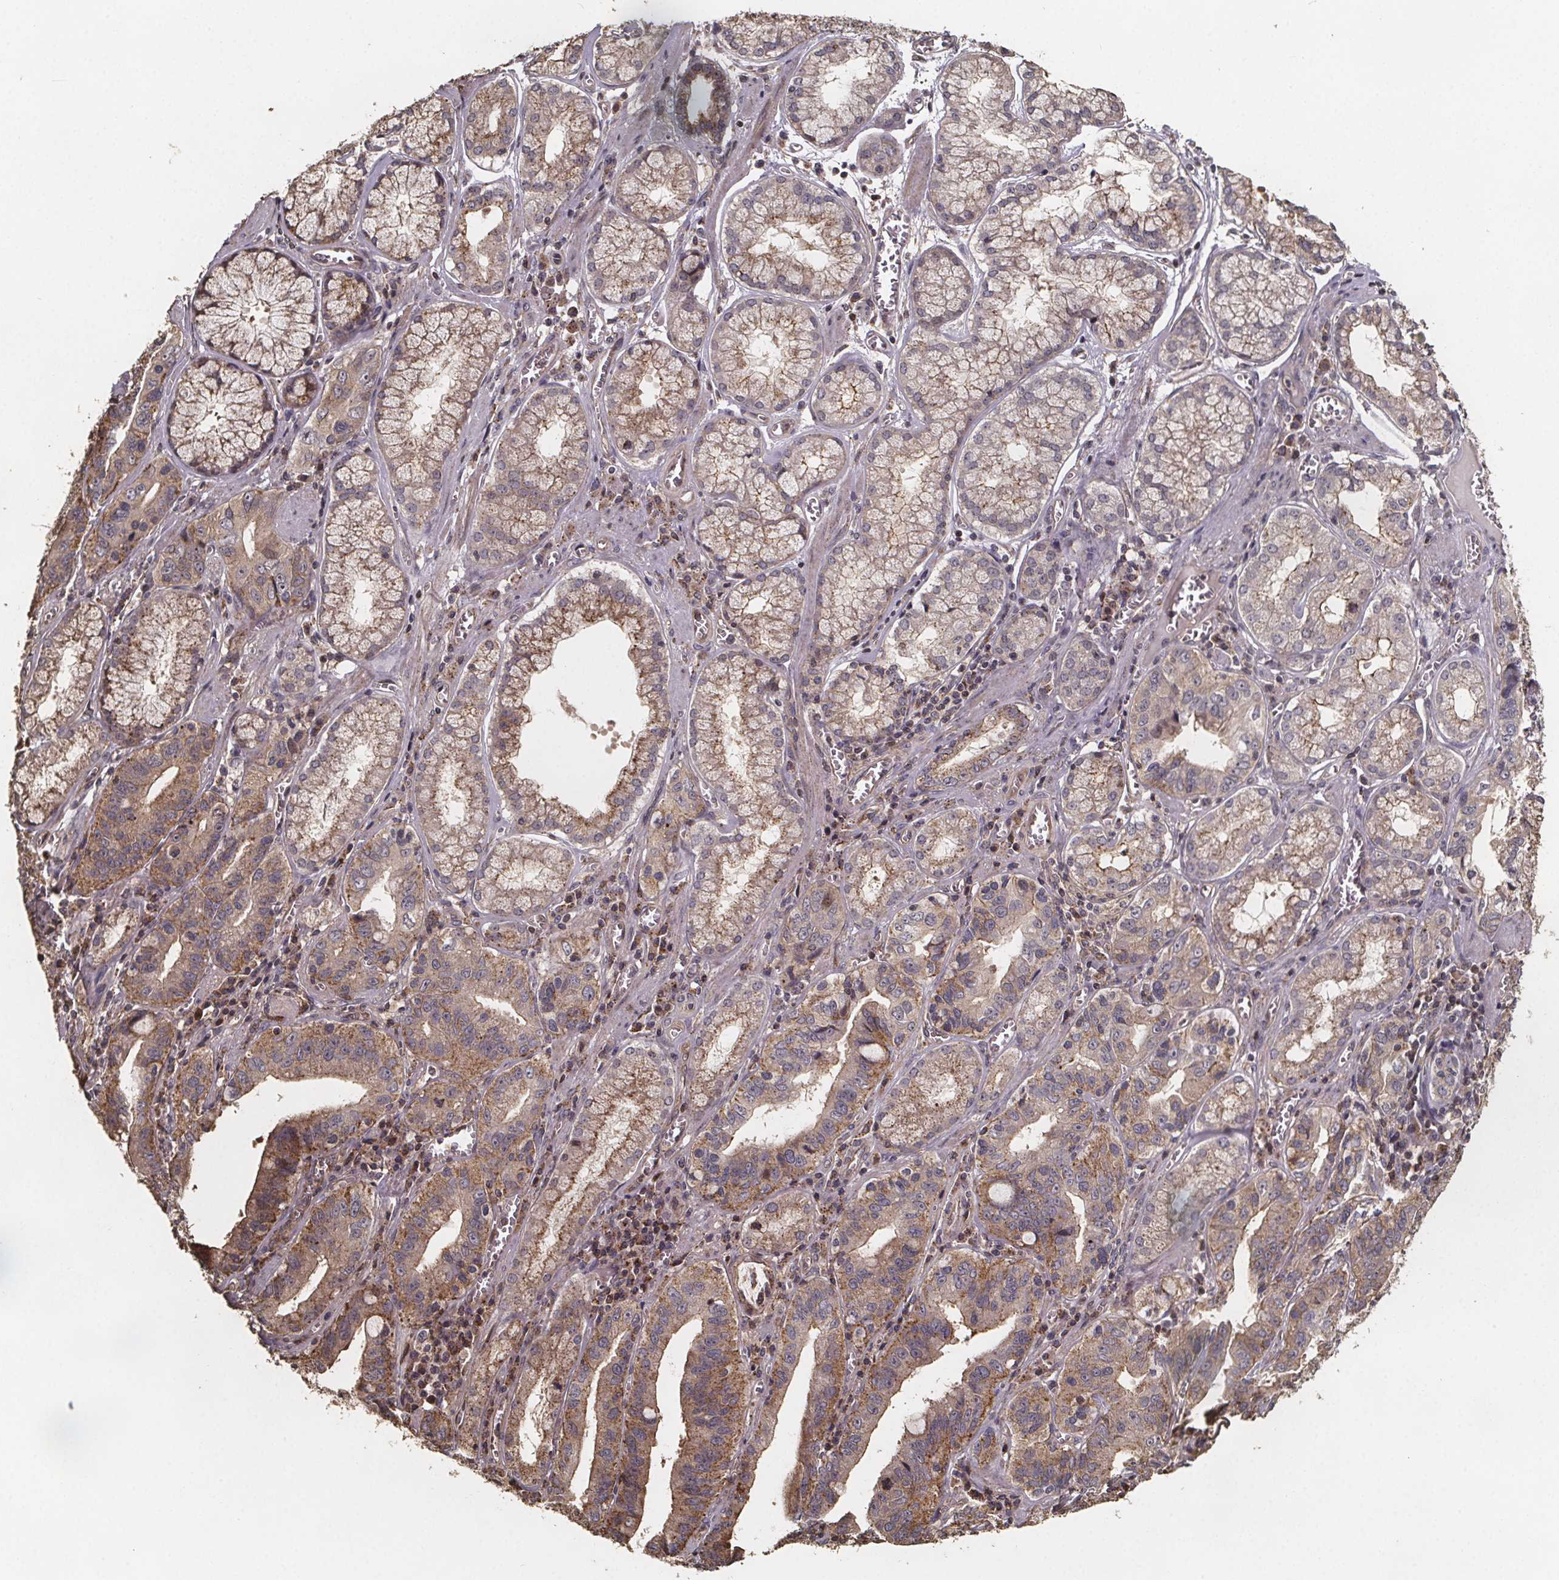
{"staining": {"intensity": "moderate", "quantity": "25%-75%", "location": "cytoplasmic/membranous"}, "tissue": "stomach cancer", "cell_type": "Tumor cells", "image_type": "cancer", "snomed": [{"axis": "morphology", "description": "Adenocarcinoma, NOS"}, {"axis": "topography", "description": "Stomach, lower"}], "caption": "The image shows a brown stain indicating the presence of a protein in the cytoplasmic/membranous of tumor cells in stomach cancer.", "gene": "ZNF879", "patient": {"sex": "female", "age": 76}}